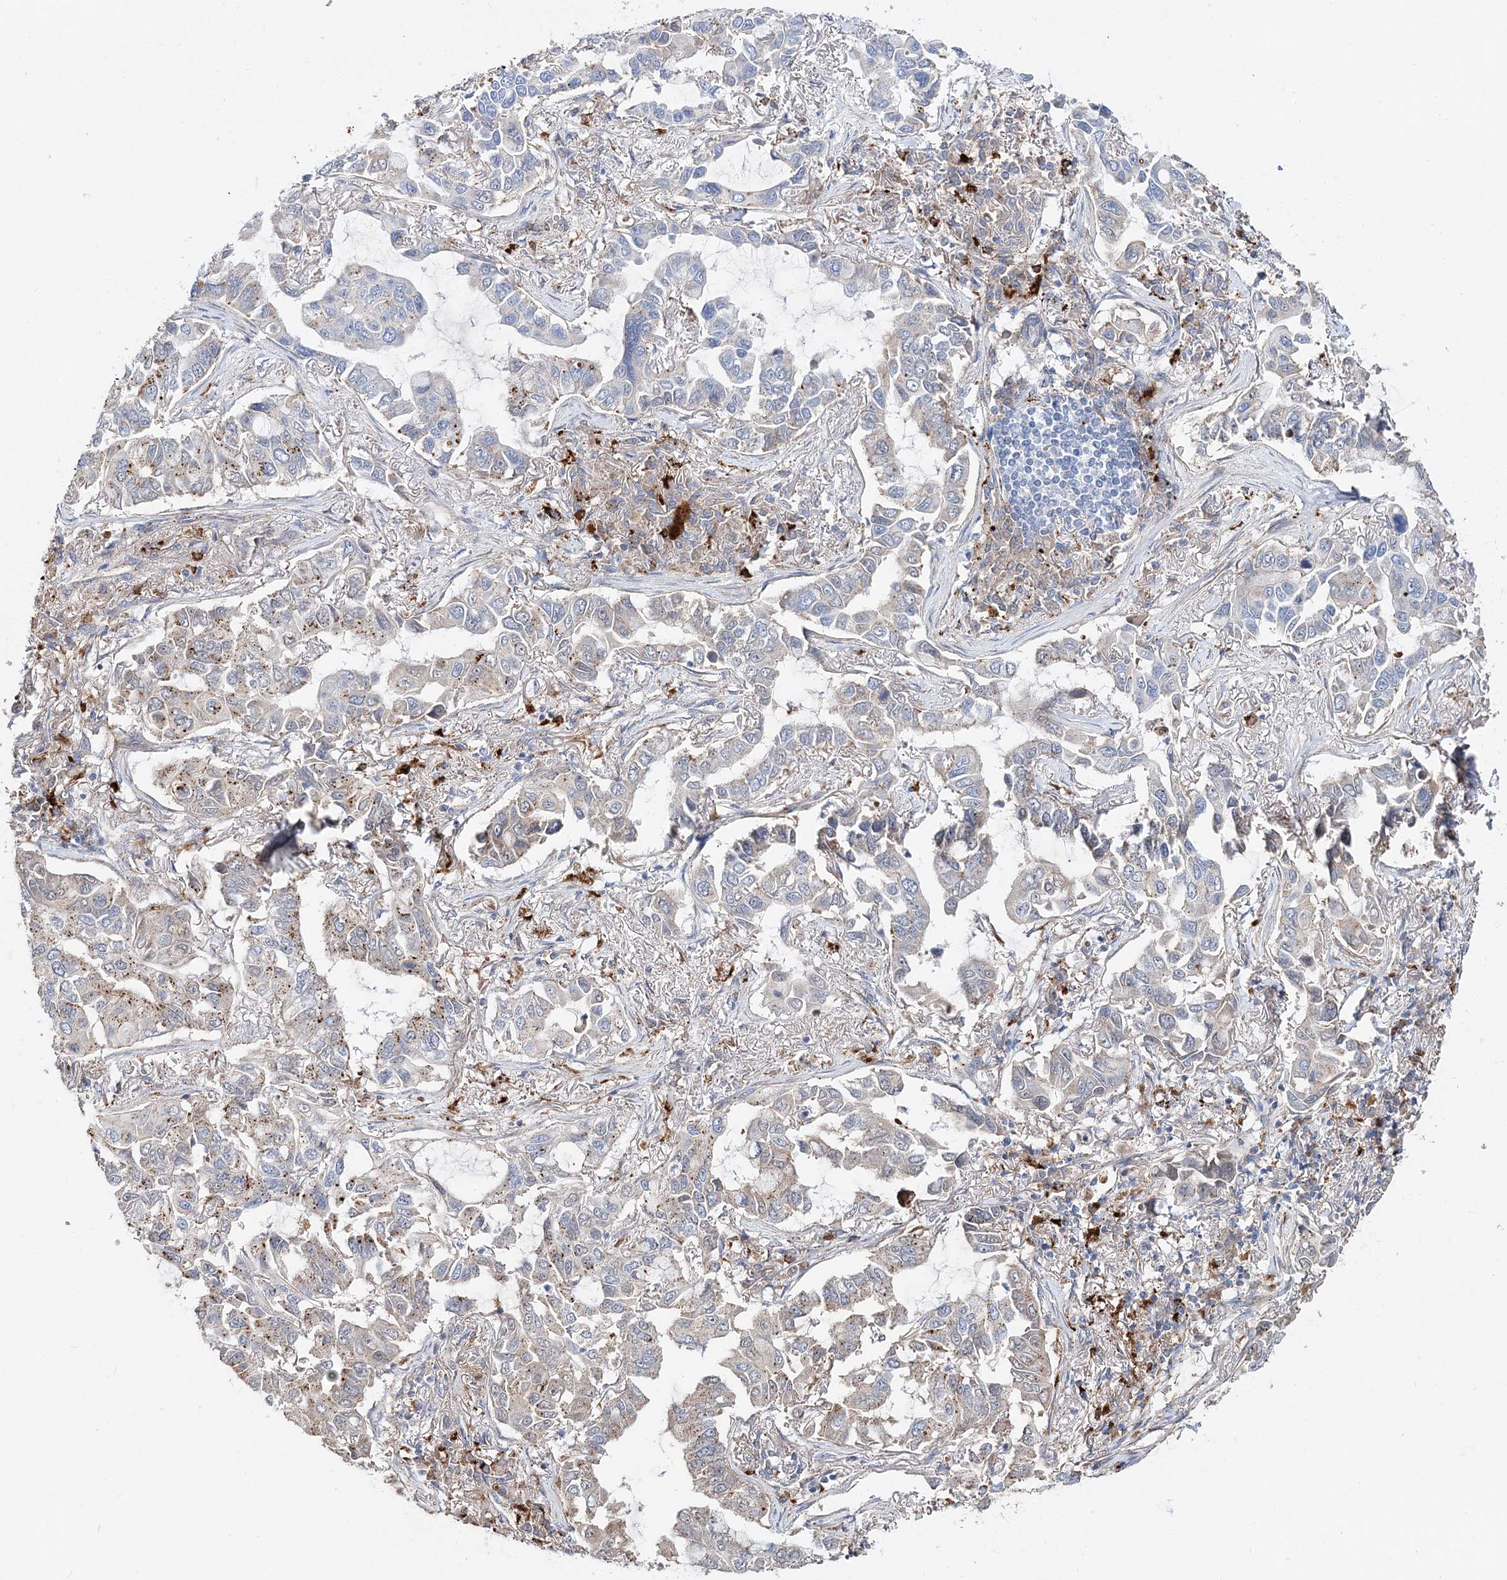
{"staining": {"intensity": "moderate", "quantity": "<25%", "location": "cytoplasmic/membranous"}, "tissue": "lung cancer", "cell_type": "Tumor cells", "image_type": "cancer", "snomed": [{"axis": "morphology", "description": "Adenocarcinoma, NOS"}, {"axis": "topography", "description": "Lung"}], "caption": "DAB immunohistochemical staining of lung adenocarcinoma exhibits moderate cytoplasmic/membranous protein positivity in about <25% of tumor cells.", "gene": "C3orf38", "patient": {"sex": "male", "age": 64}}